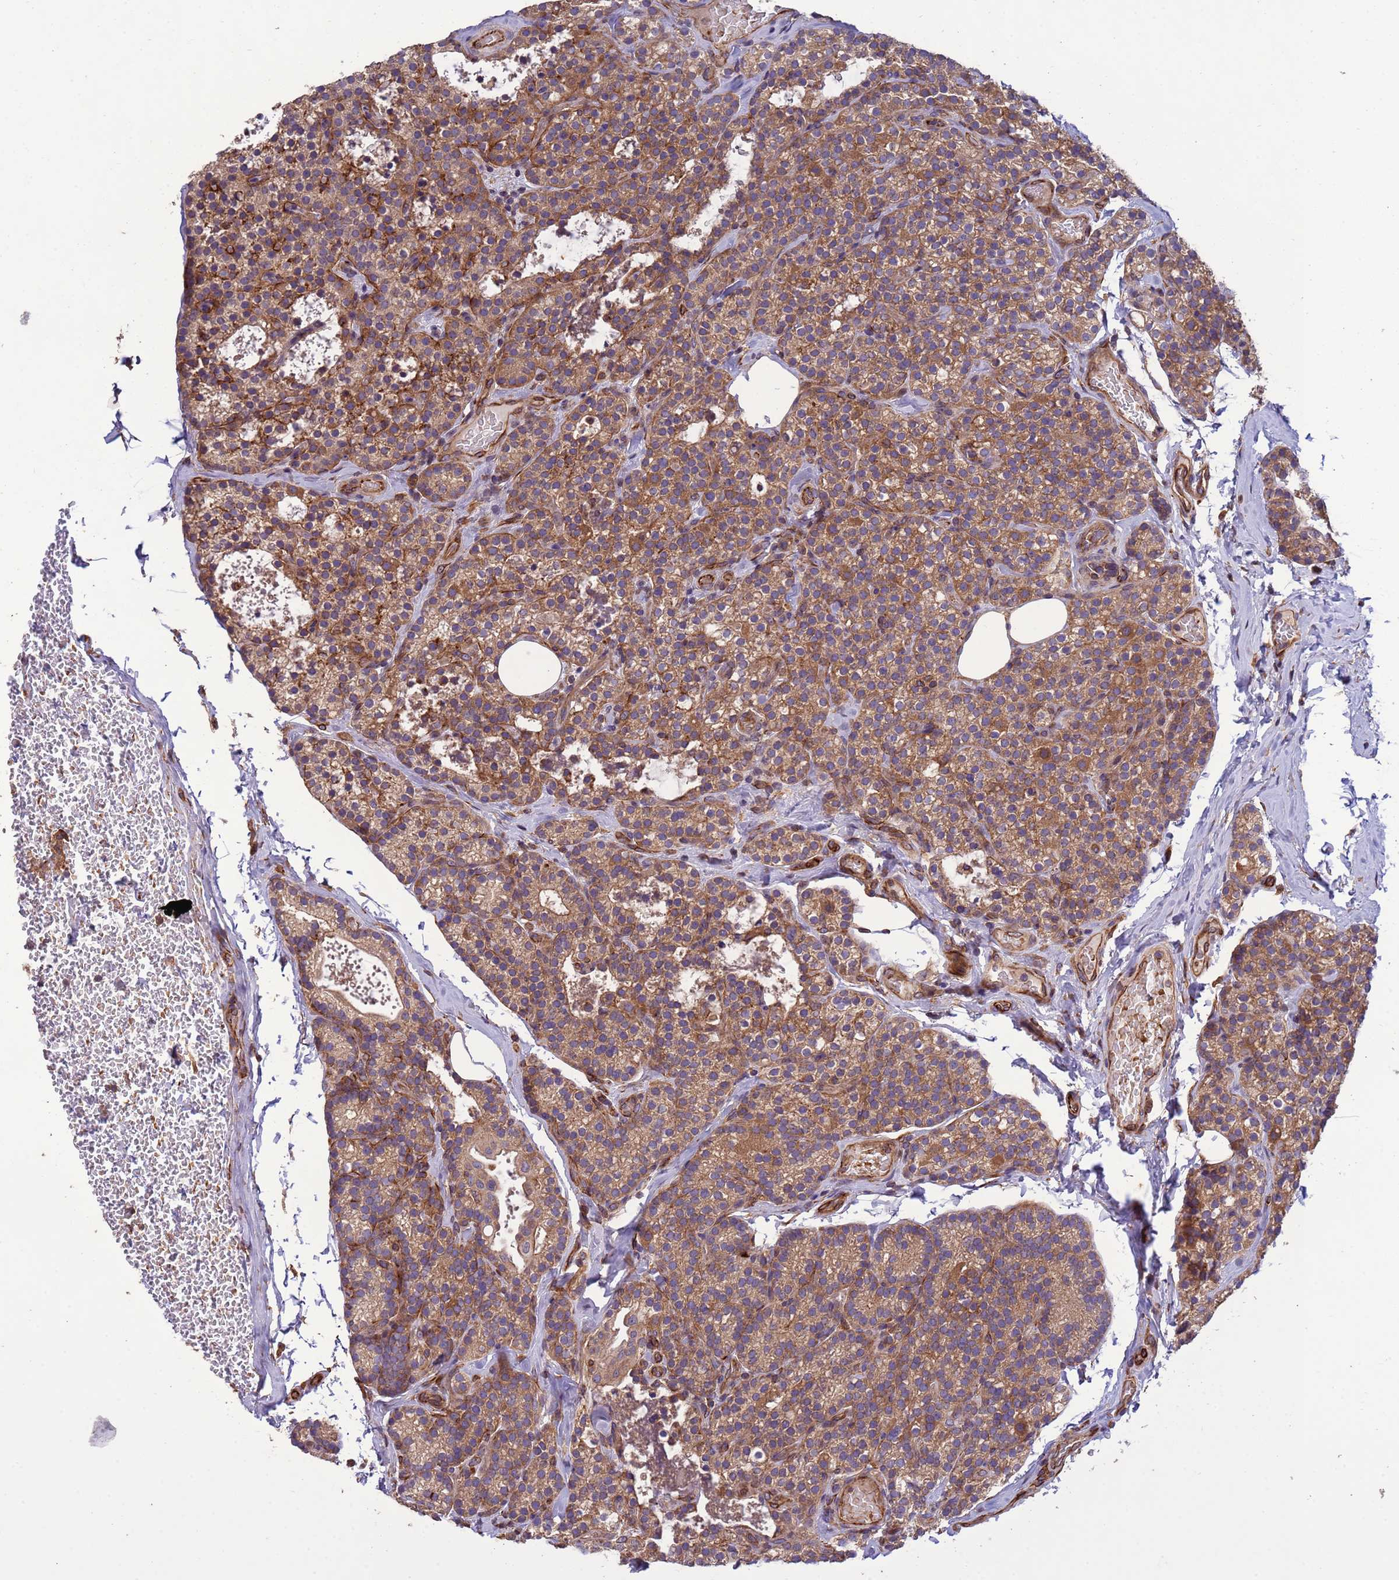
{"staining": {"intensity": "moderate", "quantity": ">75%", "location": "cytoplasmic/membranous"}, "tissue": "parathyroid gland", "cell_type": "Glandular cells", "image_type": "normal", "snomed": [{"axis": "morphology", "description": "Normal tissue, NOS"}, {"axis": "topography", "description": "Parathyroid gland"}], "caption": "Immunohistochemistry (IHC) (DAB) staining of unremarkable human parathyroid gland demonstrates moderate cytoplasmic/membranous protein positivity in about >75% of glandular cells.", "gene": "RAB10", "patient": {"sex": "female", "age": 45}}